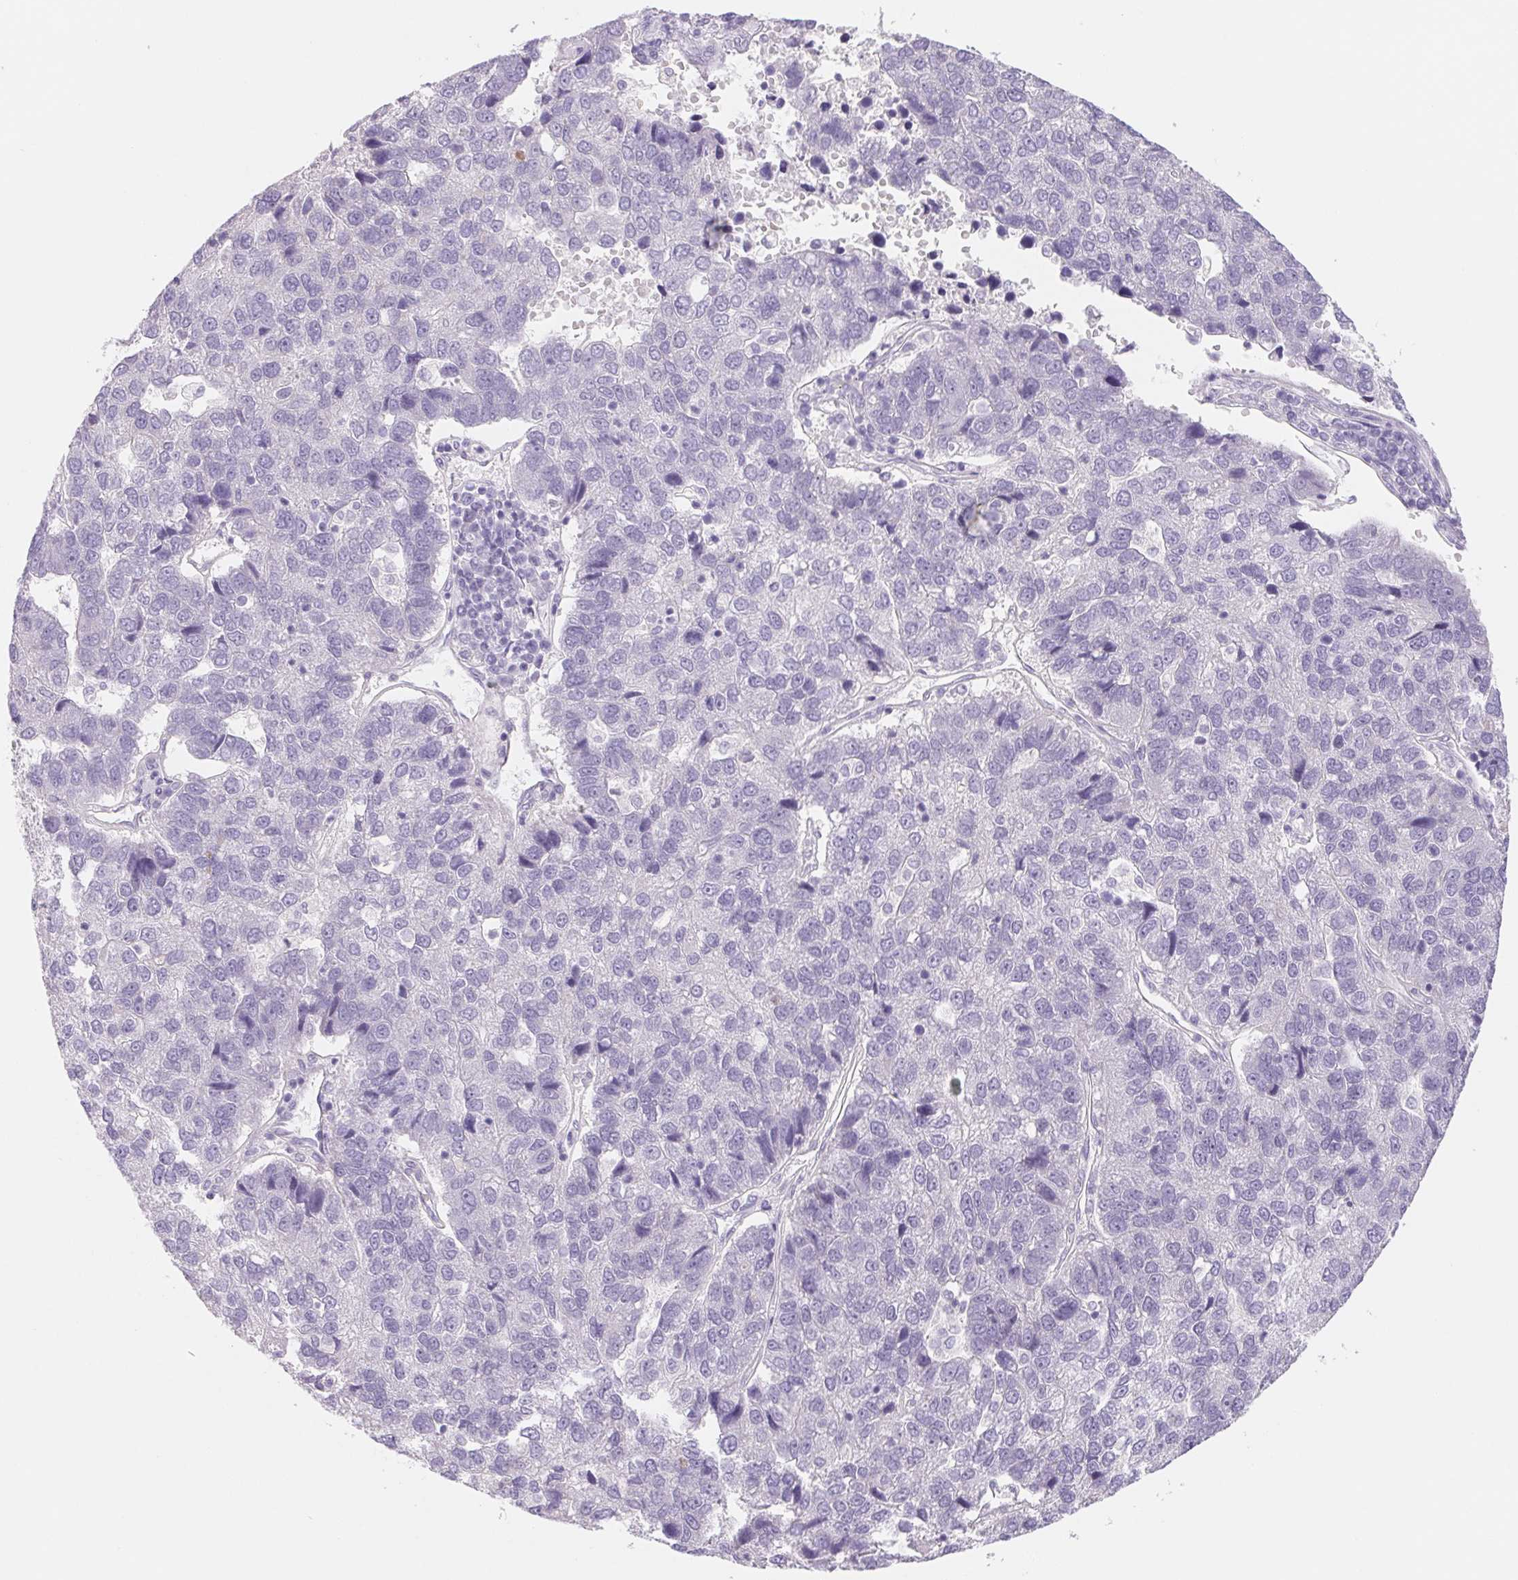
{"staining": {"intensity": "negative", "quantity": "none", "location": "none"}, "tissue": "pancreatic cancer", "cell_type": "Tumor cells", "image_type": "cancer", "snomed": [{"axis": "morphology", "description": "Adenocarcinoma, NOS"}, {"axis": "topography", "description": "Pancreas"}], "caption": "DAB (3,3'-diaminobenzidine) immunohistochemical staining of pancreatic cancer (adenocarcinoma) reveals no significant positivity in tumor cells. (Immunohistochemistry (ihc), brightfield microscopy, high magnification).", "gene": "CTNND2", "patient": {"sex": "female", "age": 61}}